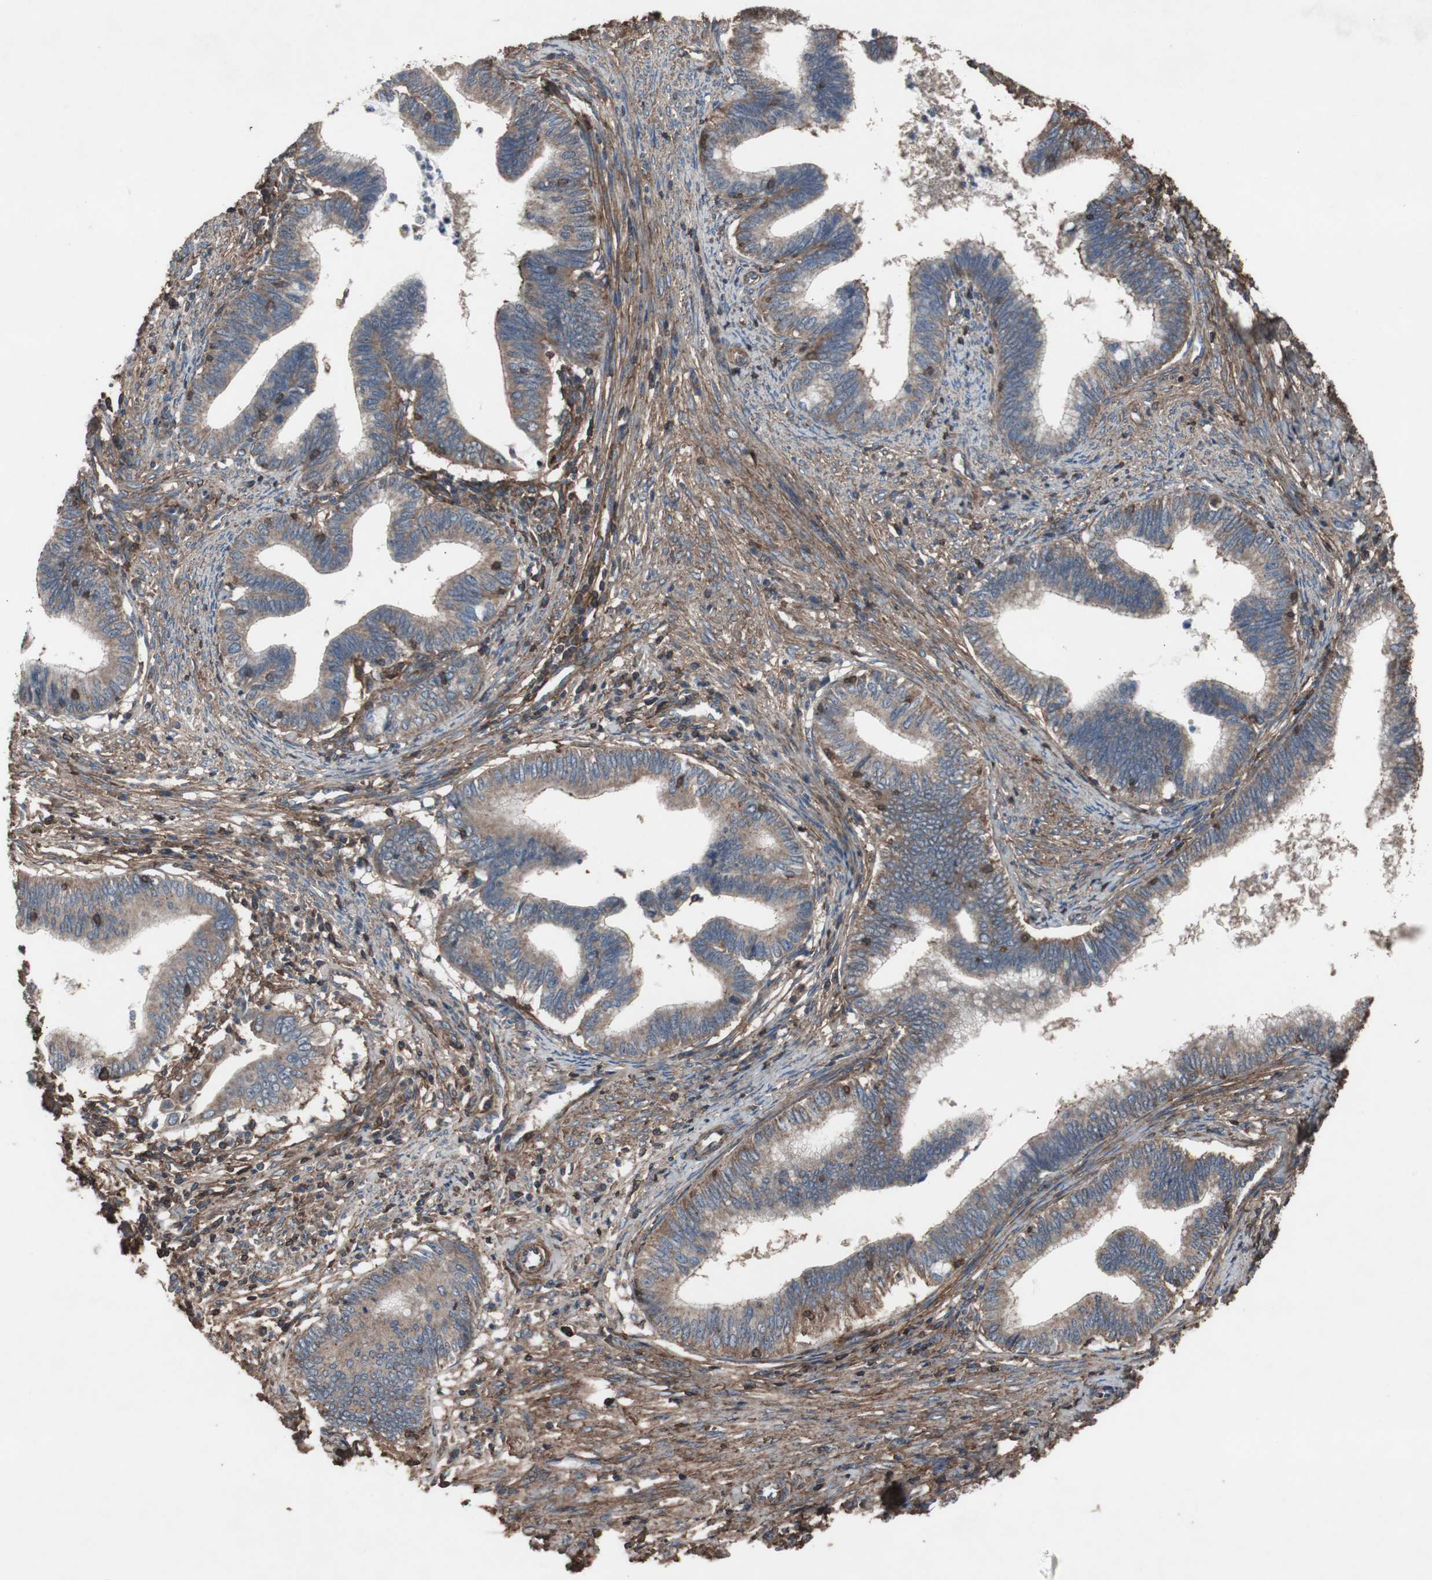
{"staining": {"intensity": "moderate", "quantity": ">75%", "location": "cytoplasmic/membranous"}, "tissue": "cervical cancer", "cell_type": "Tumor cells", "image_type": "cancer", "snomed": [{"axis": "morphology", "description": "Adenocarcinoma, NOS"}, {"axis": "topography", "description": "Cervix"}], "caption": "A photomicrograph of human cervical cancer stained for a protein displays moderate cytoplasmic/membranous brown staining in tumor cells.", "gene": "COL6A2", "patient": {"sex": "female", "age": 36}}